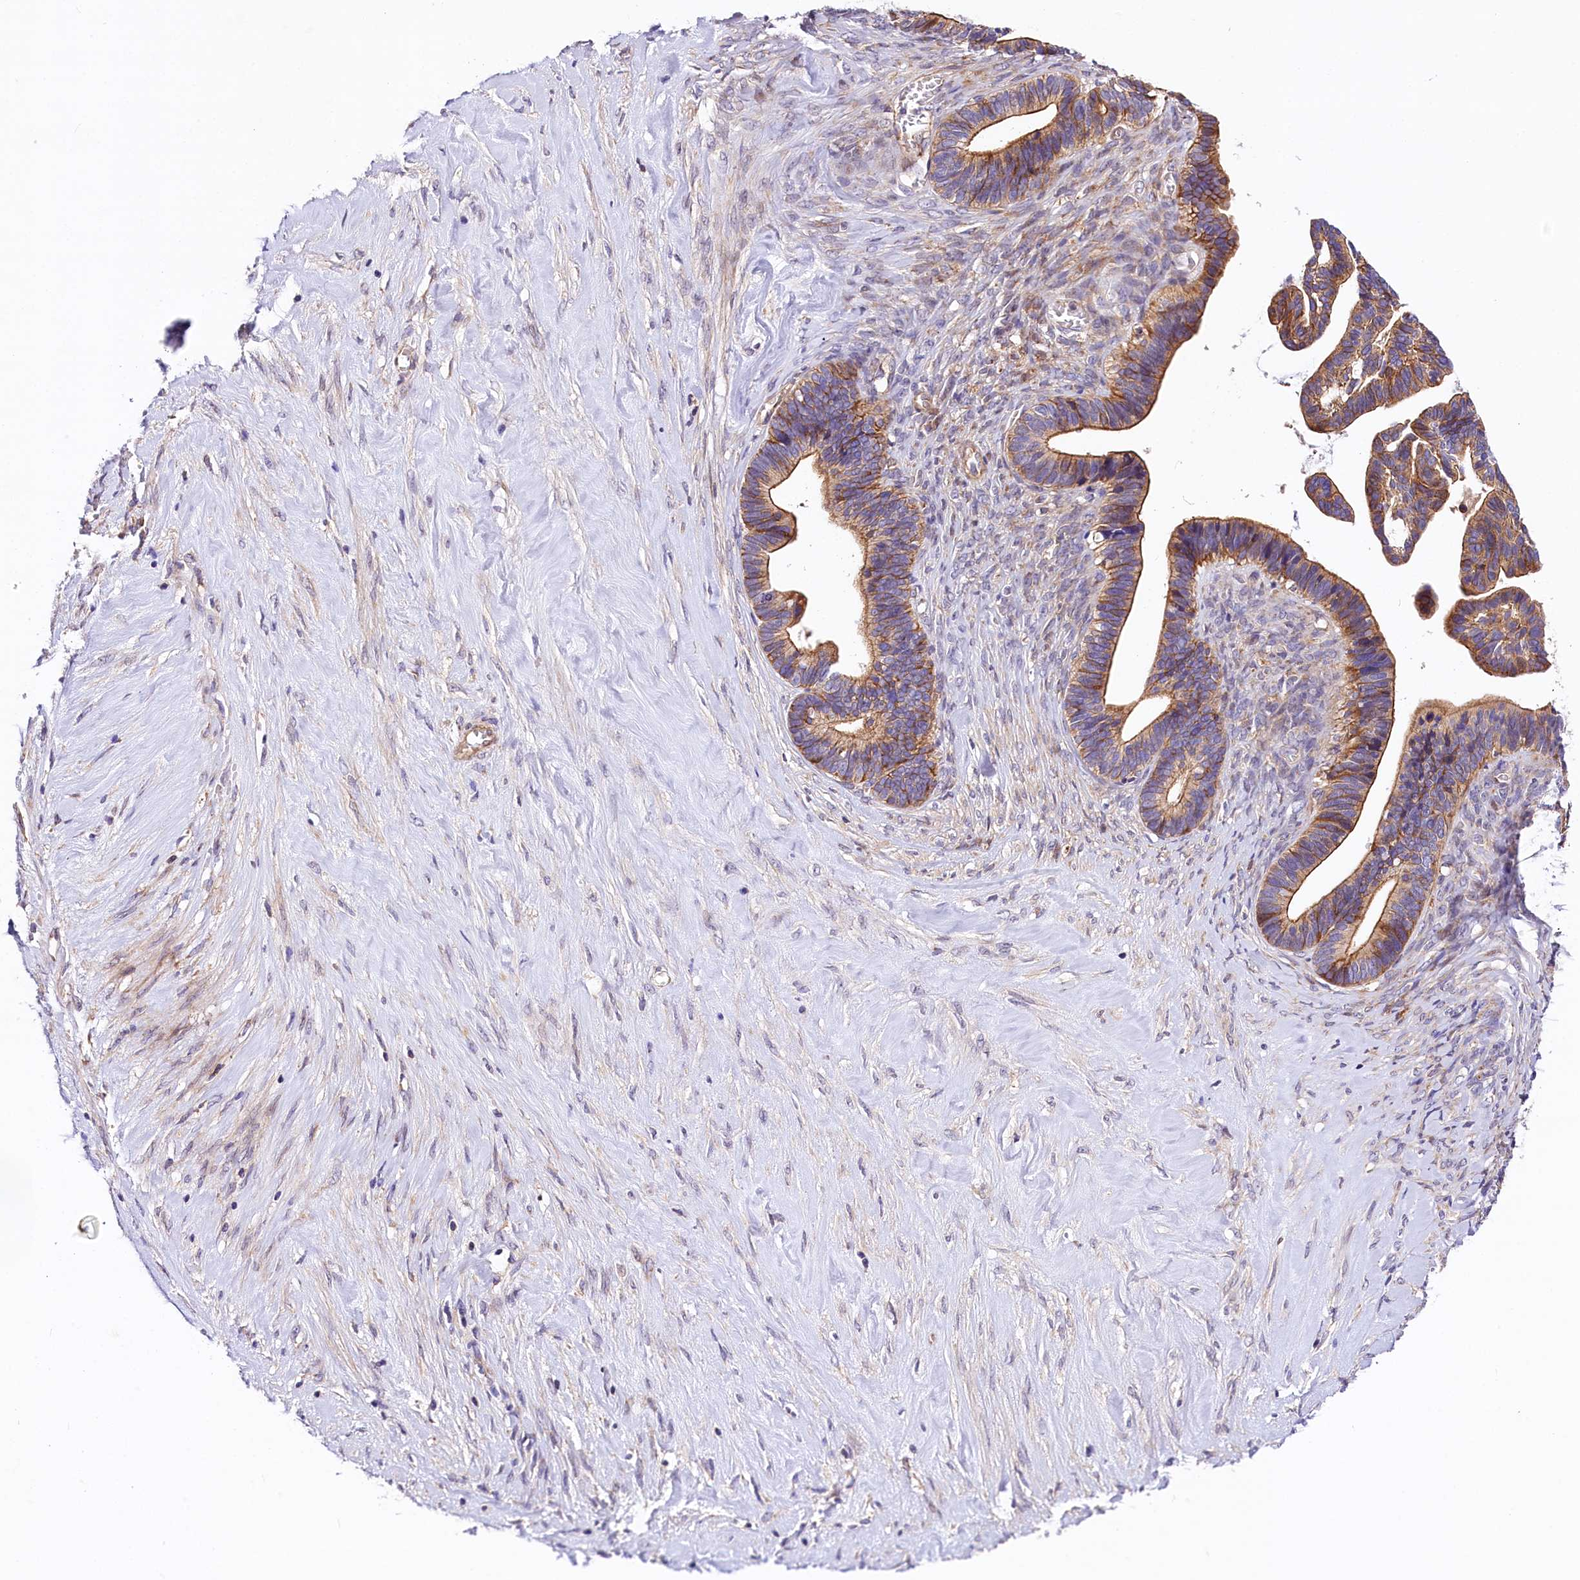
{"staining": {"intensity": "moderate", "quantity": ">75%", "location": "cytoplasmic/membranous"}, "tissue": "ovarian cancer", "cell_type": "Tumor cells", "image_type": "cancer", "snomed": [{"axis": "morphology", "description": "Cystadenocarcinoma, serous, NOS"}, {"axis": "topography", "description": "Ovary"}], "caption": "Immunohistochemistry (IHC) photomicrograph of neoplastic tissue: human serous cystadenocarcinoma (ovarian) stained using immunohistochemistry exhibits medium levels of moderate protein expression localized specifically in the cytoplasmic/membranous of tumor cells, appearing as a cytoplasmic/membranous brown color.", "gene": "ARMC6", "patient": {"sex": "female", "age": 56}}